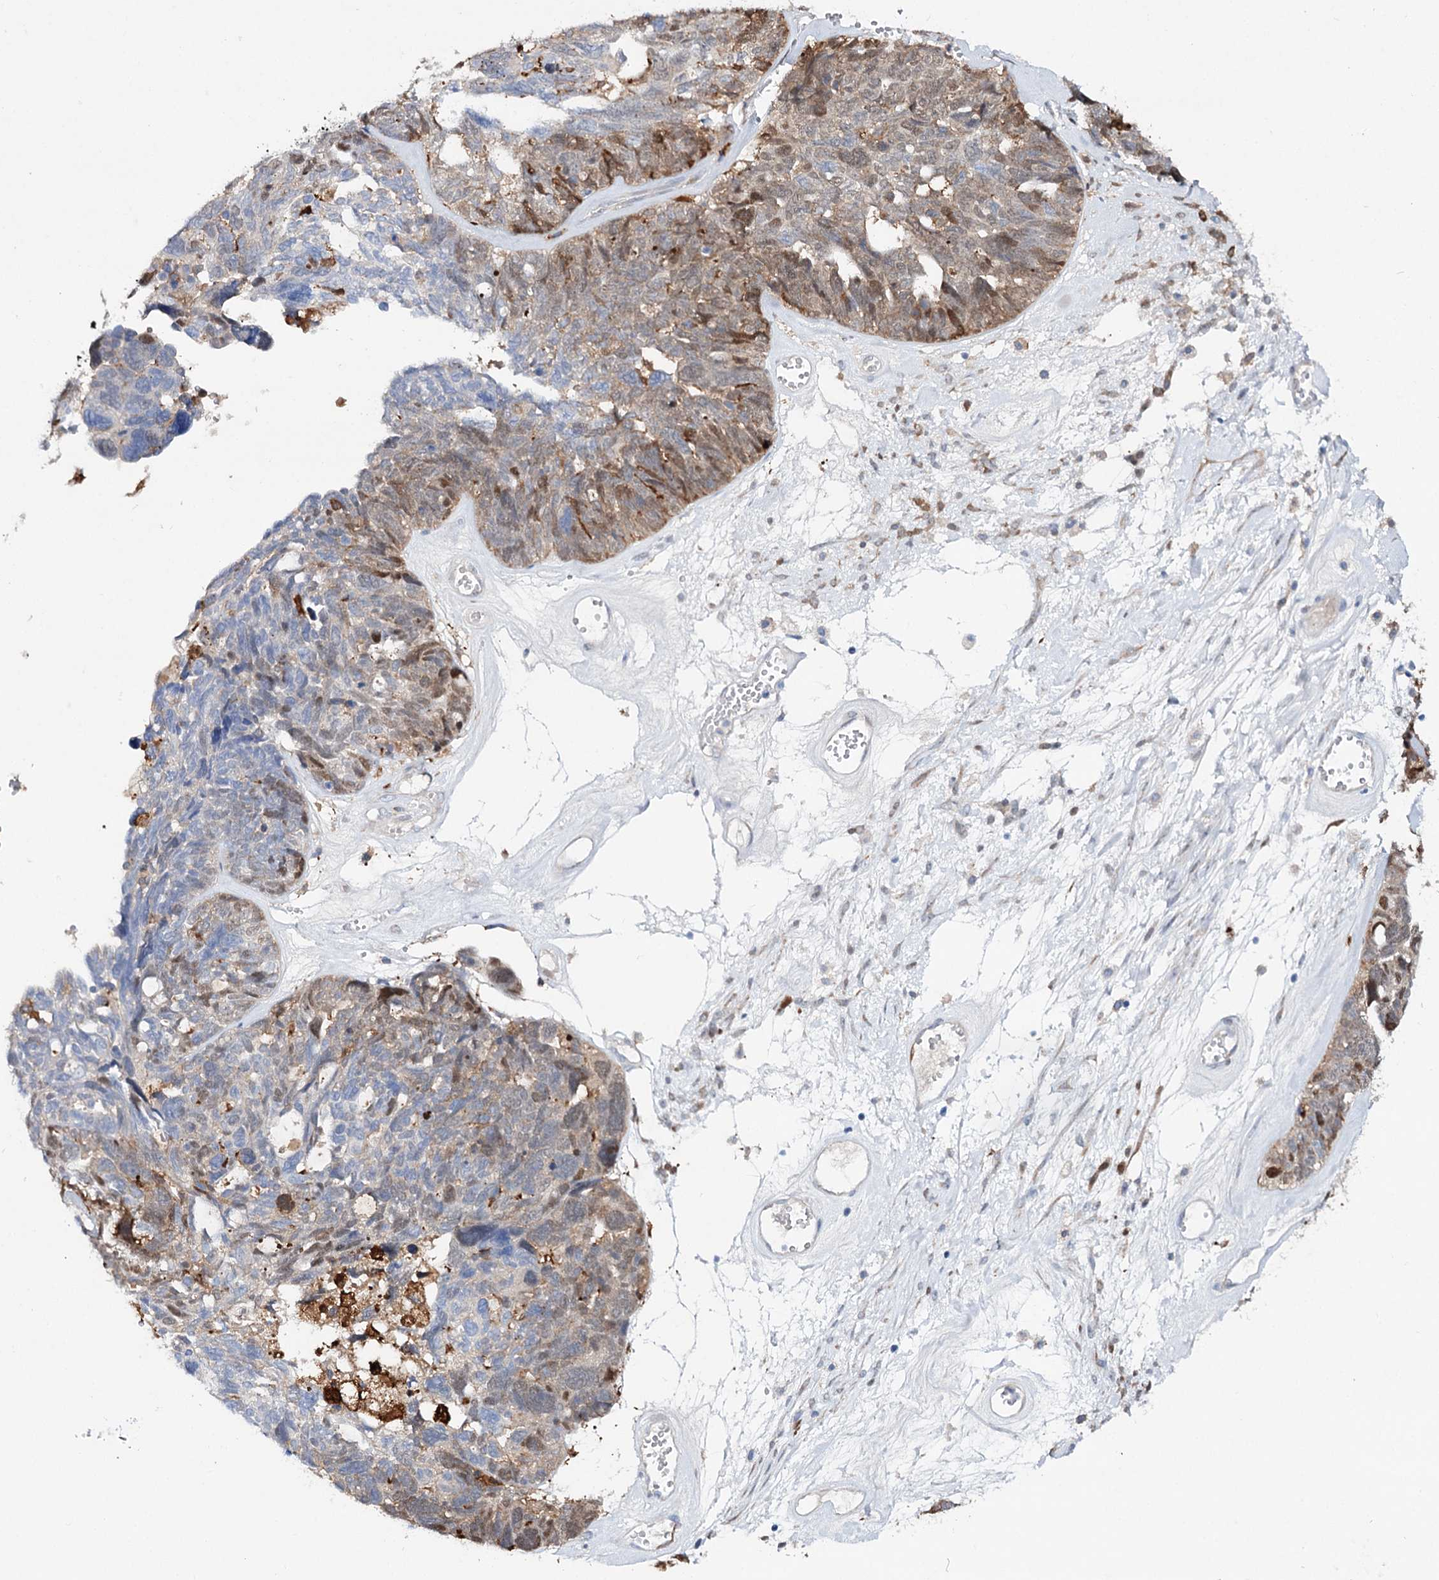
{"staining": {"intensity": "moderate", "quantity": "25%-75%", "location": "cytoplasmic/membranous,nuclear"}, "tissue": "ovarian cancer", "cell_type": "Tumor cells", "image_type": "cancer", "snomed": [{"axis": "morphology", "description": "Cystadenocarcinoma, serous, NOS"}, {"axis": "topography", "description": "Ovary"}], "caption": "Immunohistochemical staining of ovarian cancer reveals medium levels of moderate cytoplasmic/membranous and nuclear protein staining in approximately 25%-75% of tumor cells.", "gene": "CFAP46", "patient": {"sex": "female", "age": 79}}